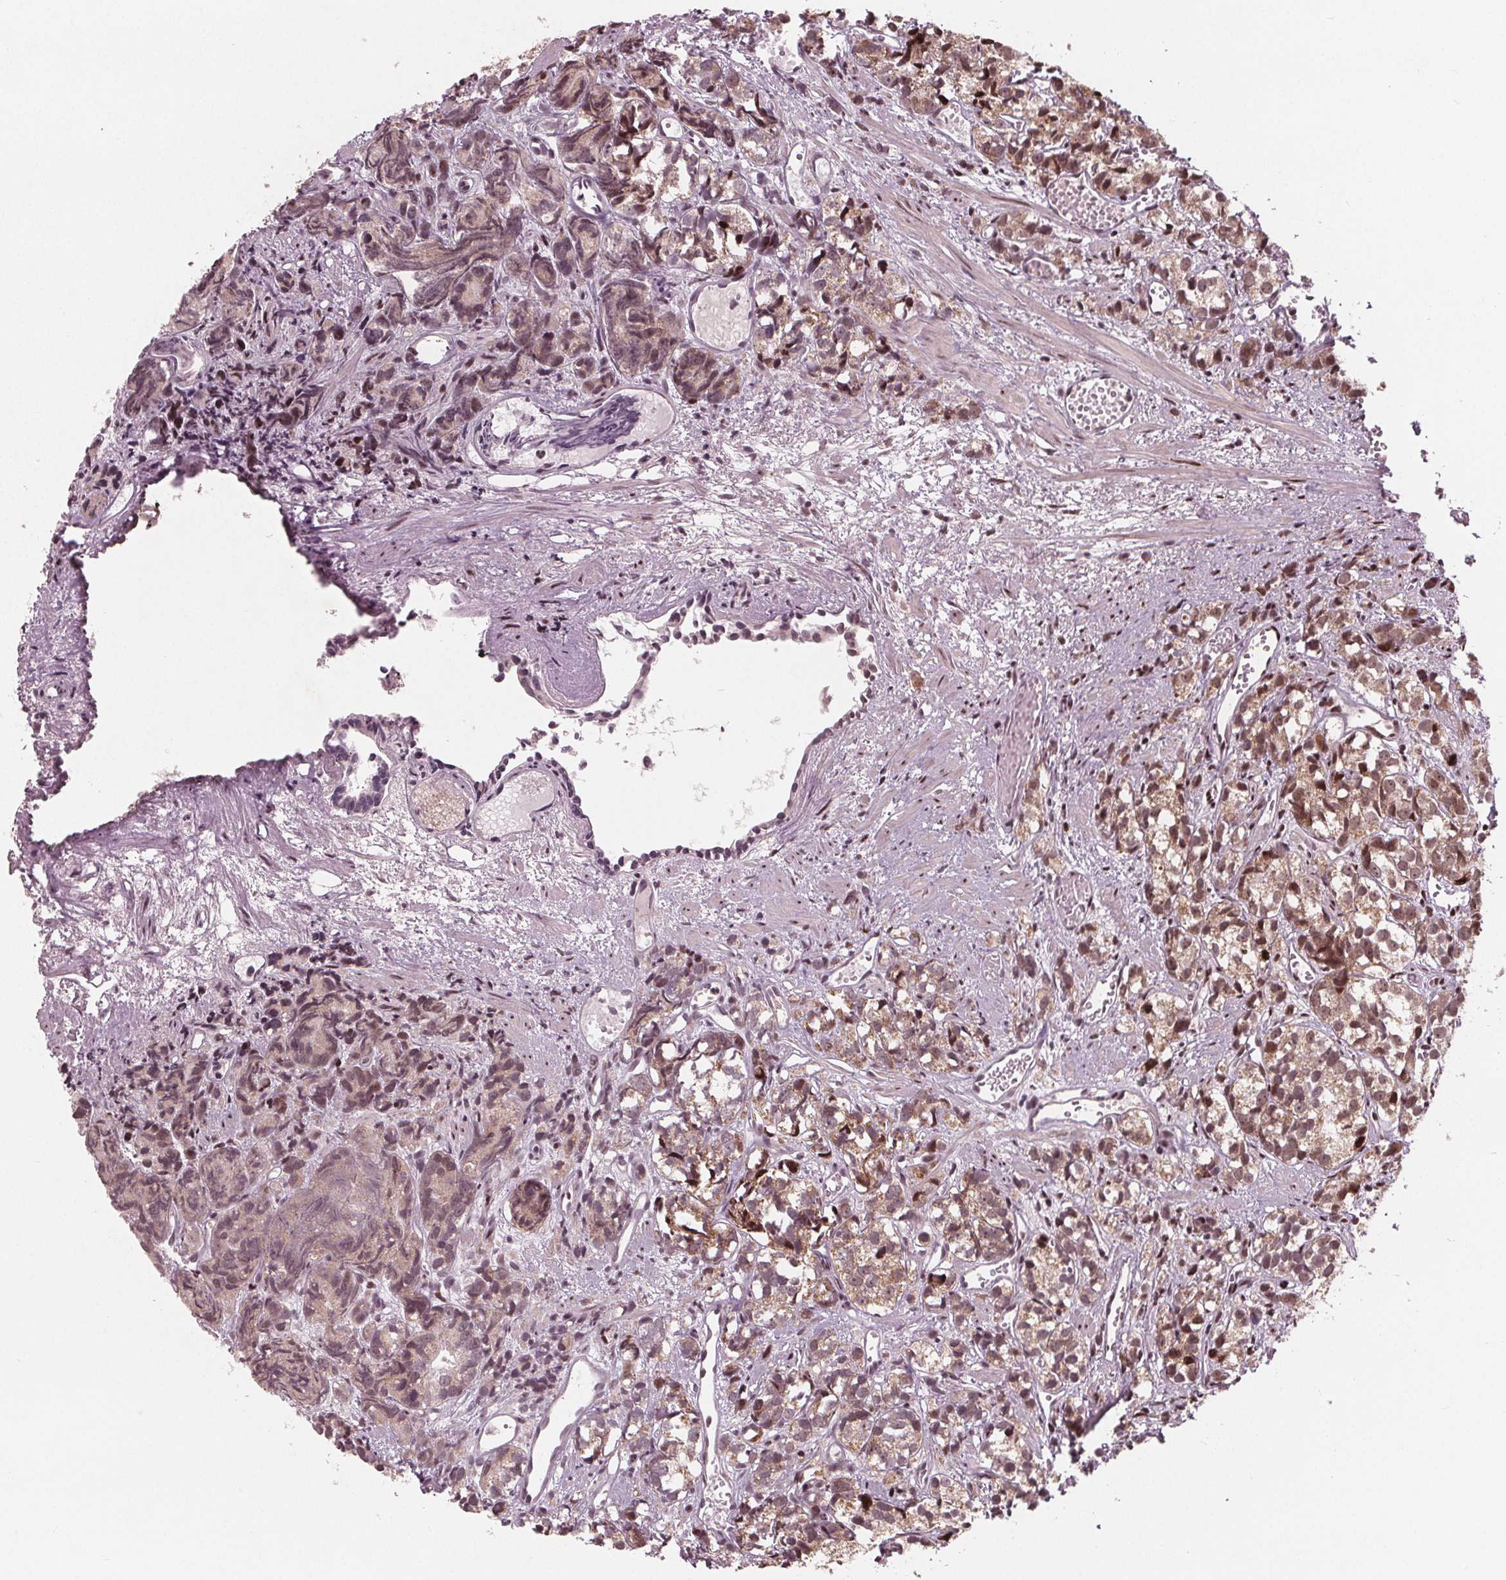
{"staining": {"intensity": "moderate", "quantity": "25%-75%", "location": "cytoplasmic/membranous,nuclear"}, "tissue": "prostate cancer", "cell_type": "Tumor cells", "image_type": "cancer", "snomed": [{"axis": "morphology", "description": "Adenocarcinoma, High grade"}, {"axis": "topography", "description": "Prostate"}], "caption": "The photomicrograph shows immunohistochemical staining of adenocarcinoma (high-grade) (prostate). There is moderate cytoplasmic/membranous and nuclear staining is identified in about 25%-75% of tumor cells. The protein of interest is stained brown, and the nuclei are stained in blue (DAB (3,3'-diaminobenzidine) IHC with brightfield microscopy, high magnification).", "gene": "SNRNP35", "patient": {"sex": "male", "age": 77}}